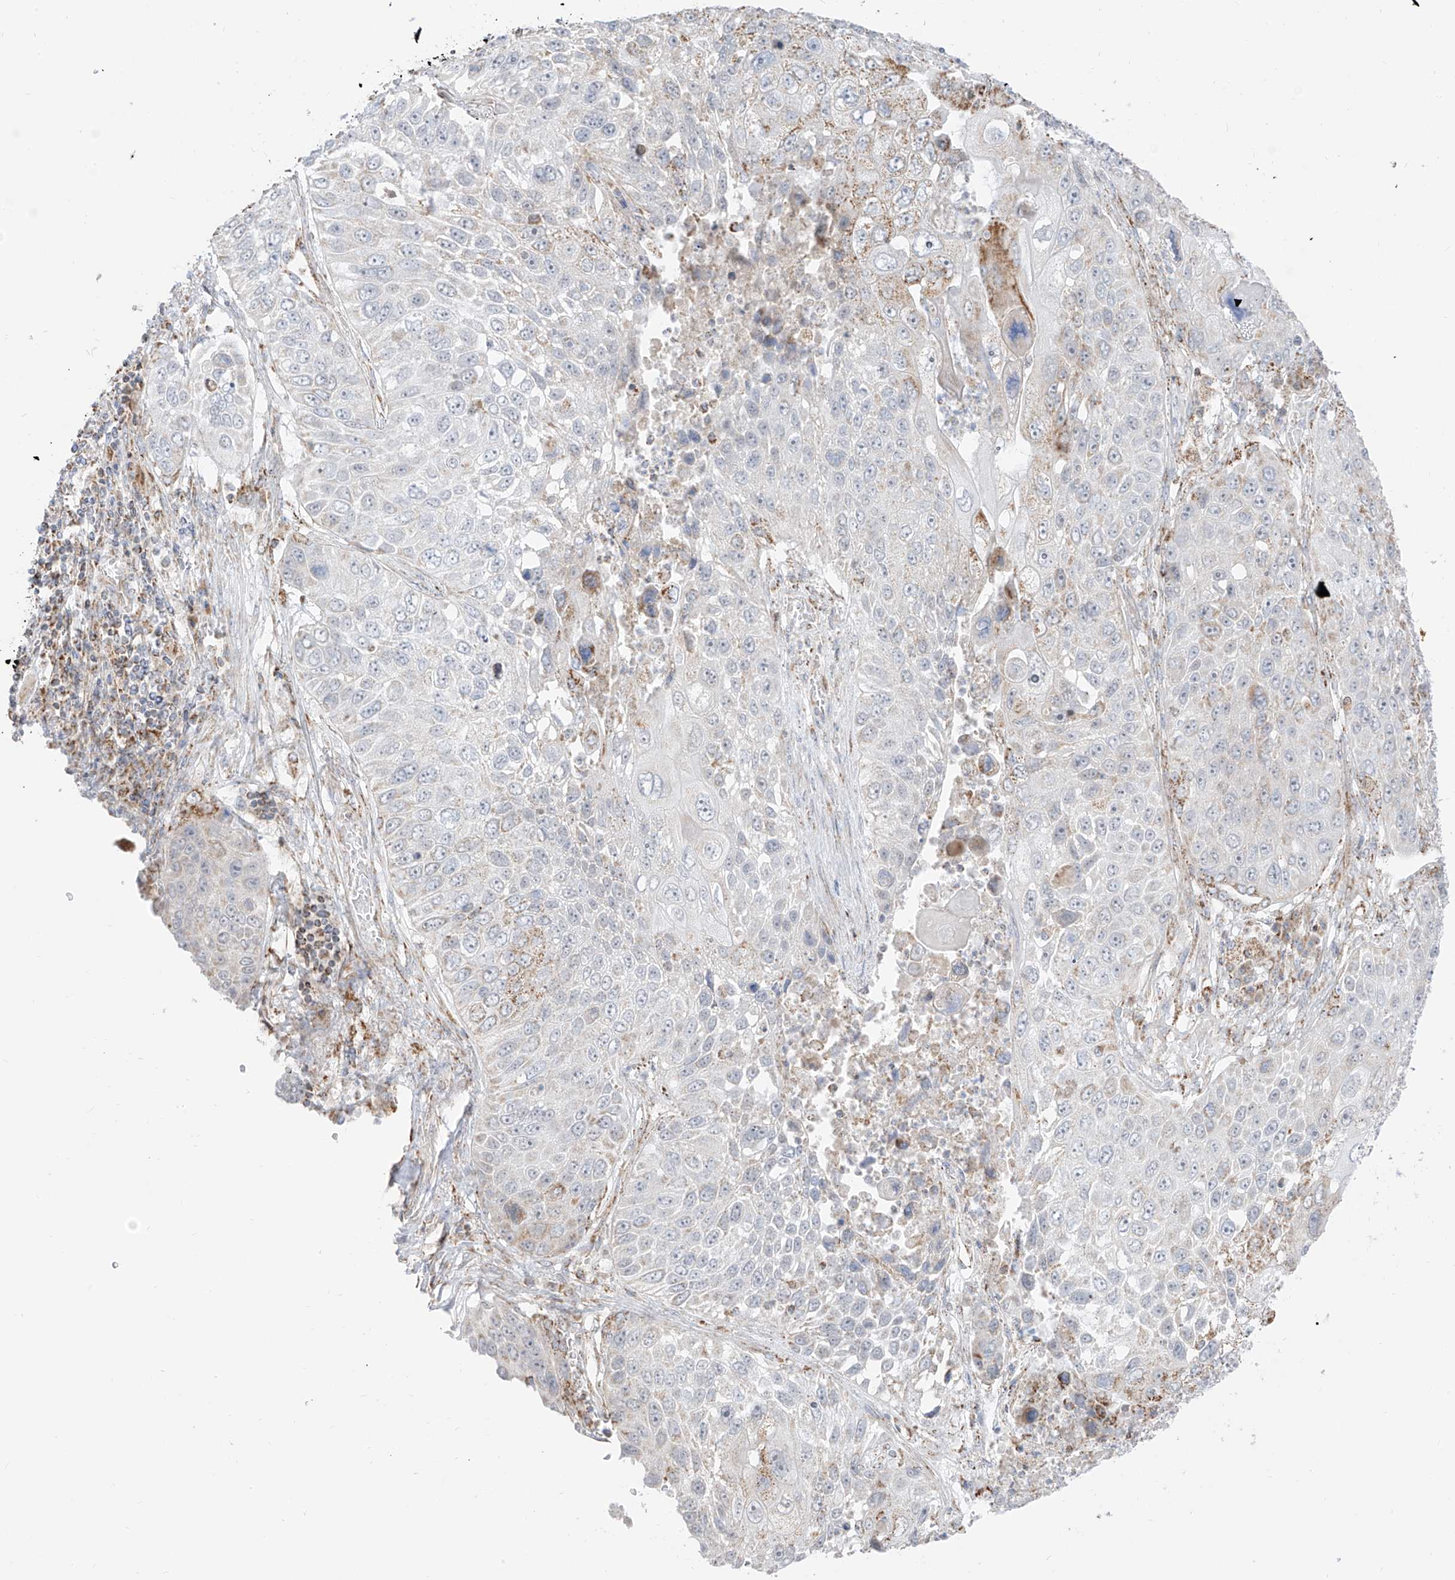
{"staining": {"intensity": "weak", "quantity": "<25%", "location": "cytoplasmic/membranous"}, "tissue": "lung cancer", "cell_type": "Tumor cells", "image_type": "cancer", "snomed": [{"axis": "morphology", "description": "Squamous cell carcinoma, NOS"}, {"axis": "topography", "description": "Lung"}], "caption": "The micrograph reveals no significant expression in tumor cells of lung squamous cell carcinoma.", "gene": "ETHE1", "patient": {"sex": "male", "age": 61}}